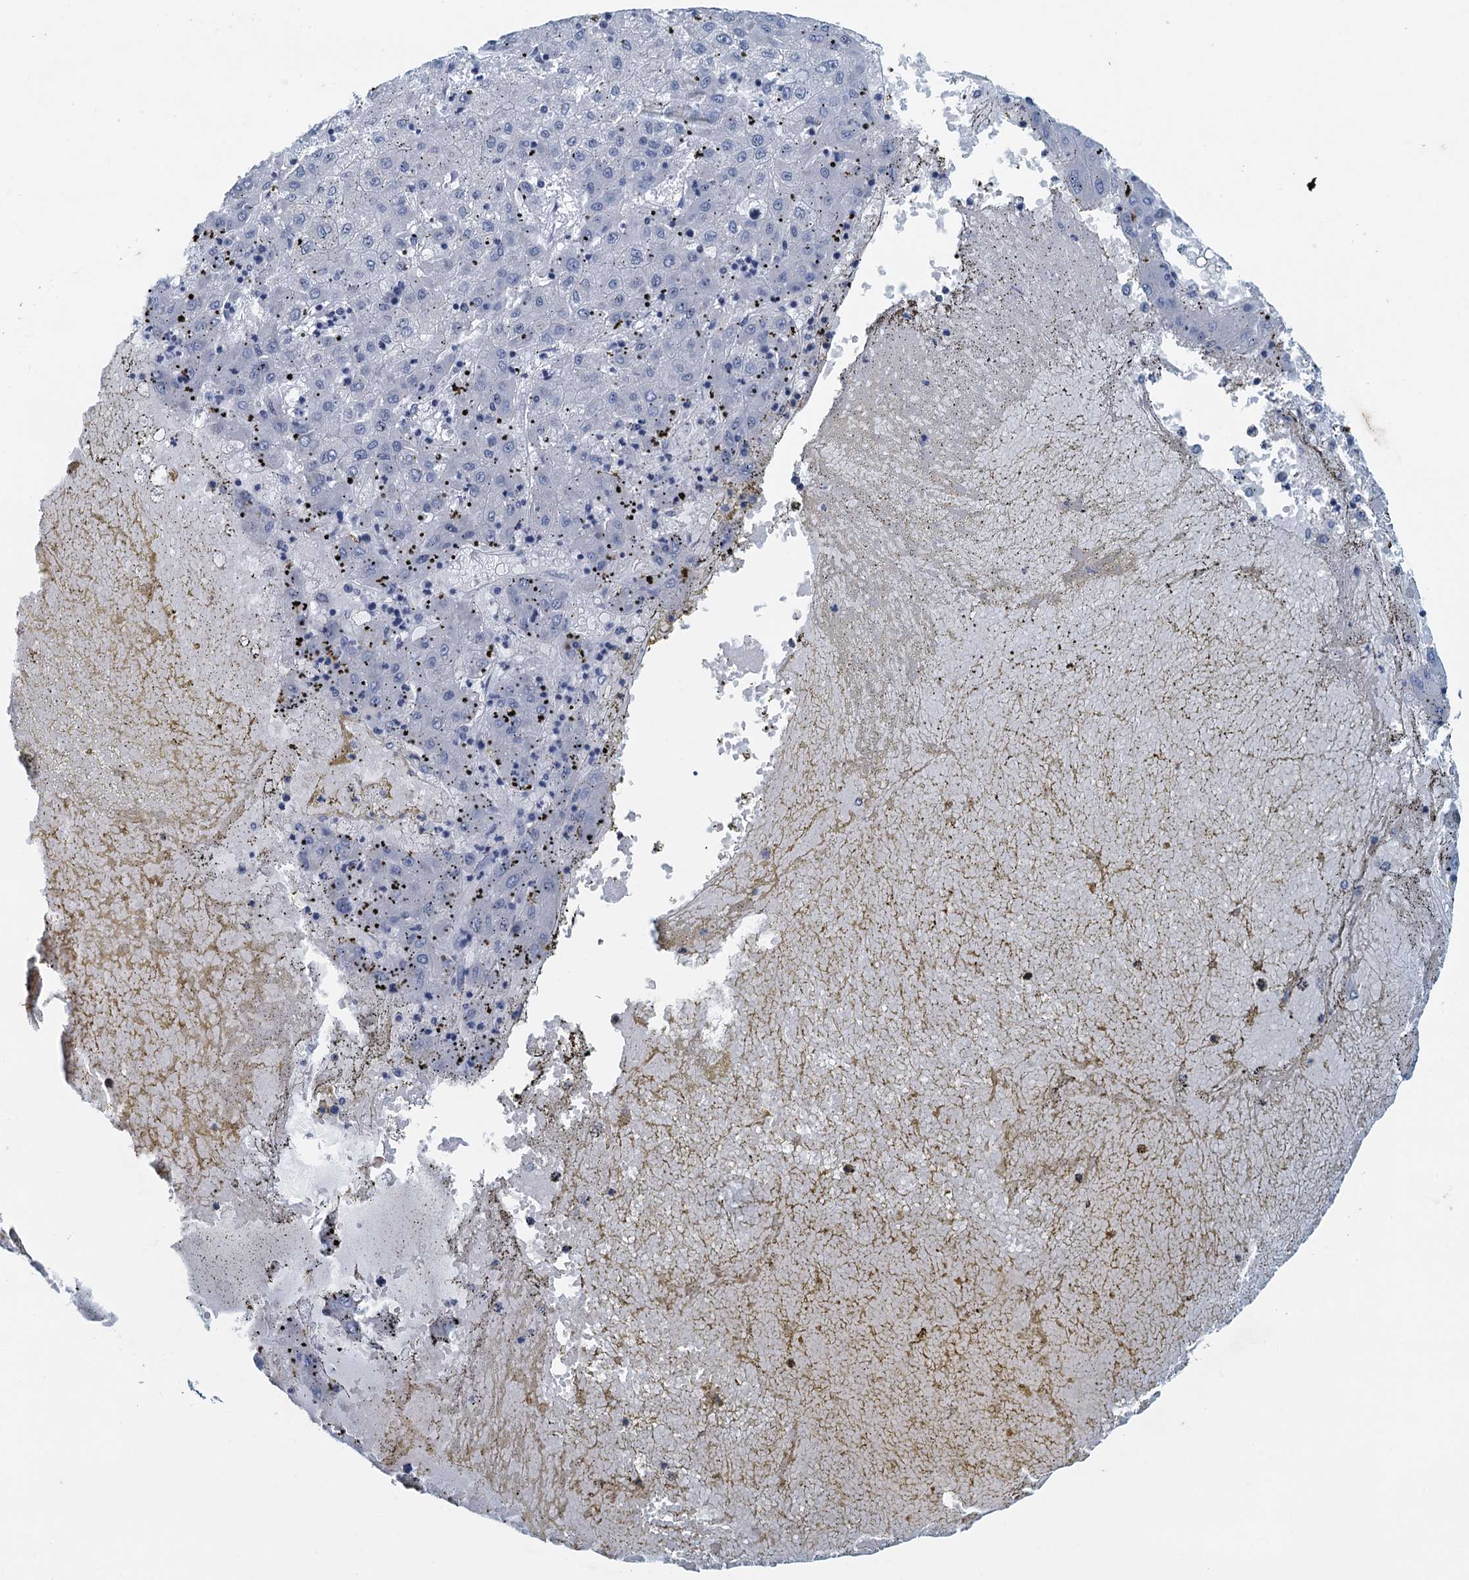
{"staining": {"intensity": "negative", "quantity": "none", "location": "none"}, "tissue": "liver cancer", "cell_type": "Tumor cells", "image_type": "cancer", "snomed": [{"axis": "morphology", "description": "Carcinoma, Hepatocellular, NOS"}, {"axis": "topography", "description": "Liver"}], "caption": "Tumor cells are negative for protein expression in human hepatocellular carcinoma (liver). The staining is performed using DAB (3,3'-diaminobenzidine) brown chromogen with nuclei counter-stained in using hematoxylin.", "gene": "ENSG00000131152", "patient": {"sex": "male", "age": 72}}